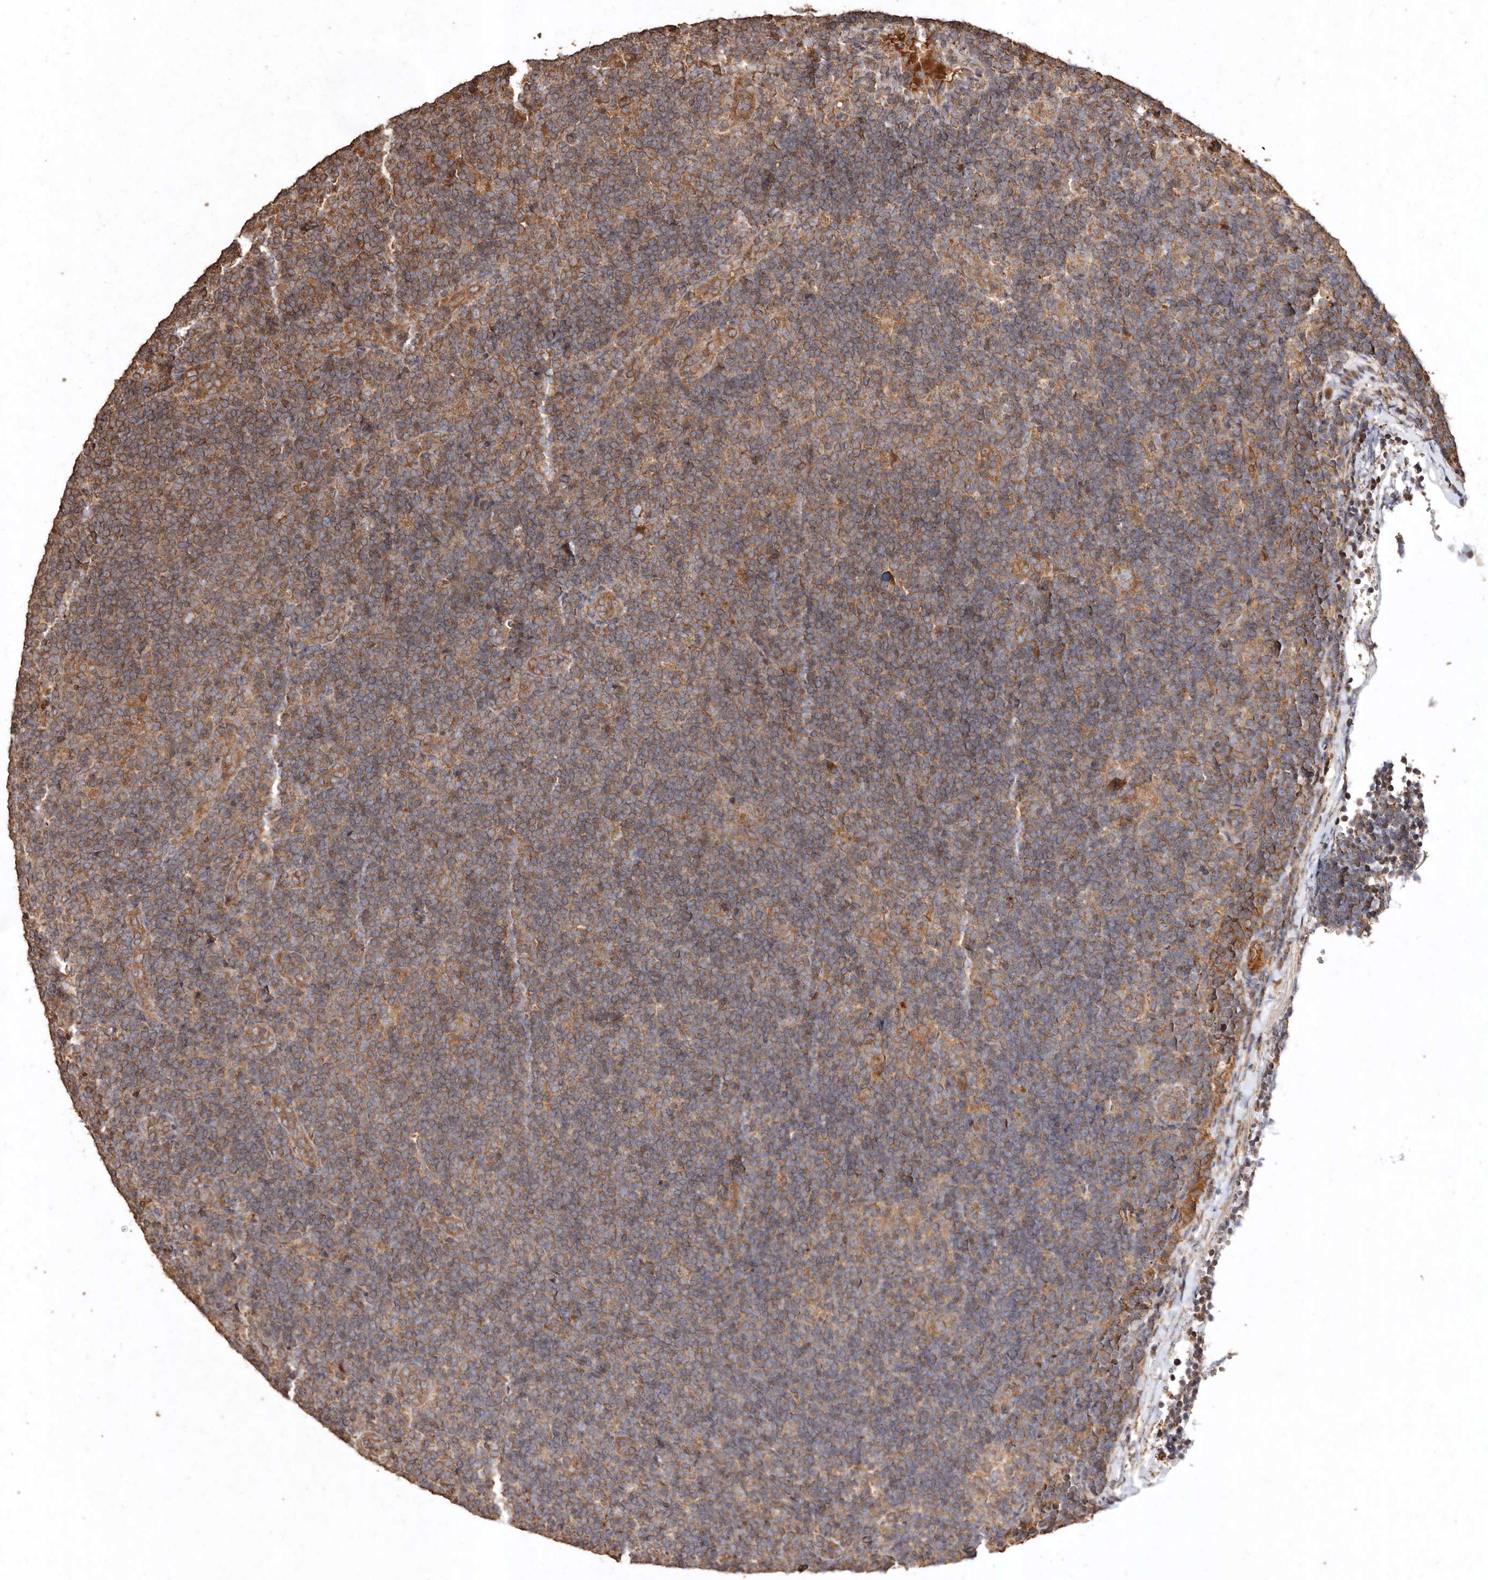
{"staining": {"intensity": "moderate", "quantity": ">75%", "location": "cytoplasmic/membranous"}, "tissue": "lymphoma", "cell_type": "Tumor cells", "image_type": "cancer", "snomed": [{"axis": "morphology", "description": "Hodgkin's disease, NOS"}, {"axis": "topography", "description": "Lymph node"}], "caption": "Hodgkin's disease stained with a brown dye reveals moderate cytoplasmic/membranous positive expression in approximately >75% of tumor cells.", "gene": "FARS2", "patient": {"sex": "female", "age": 57}}